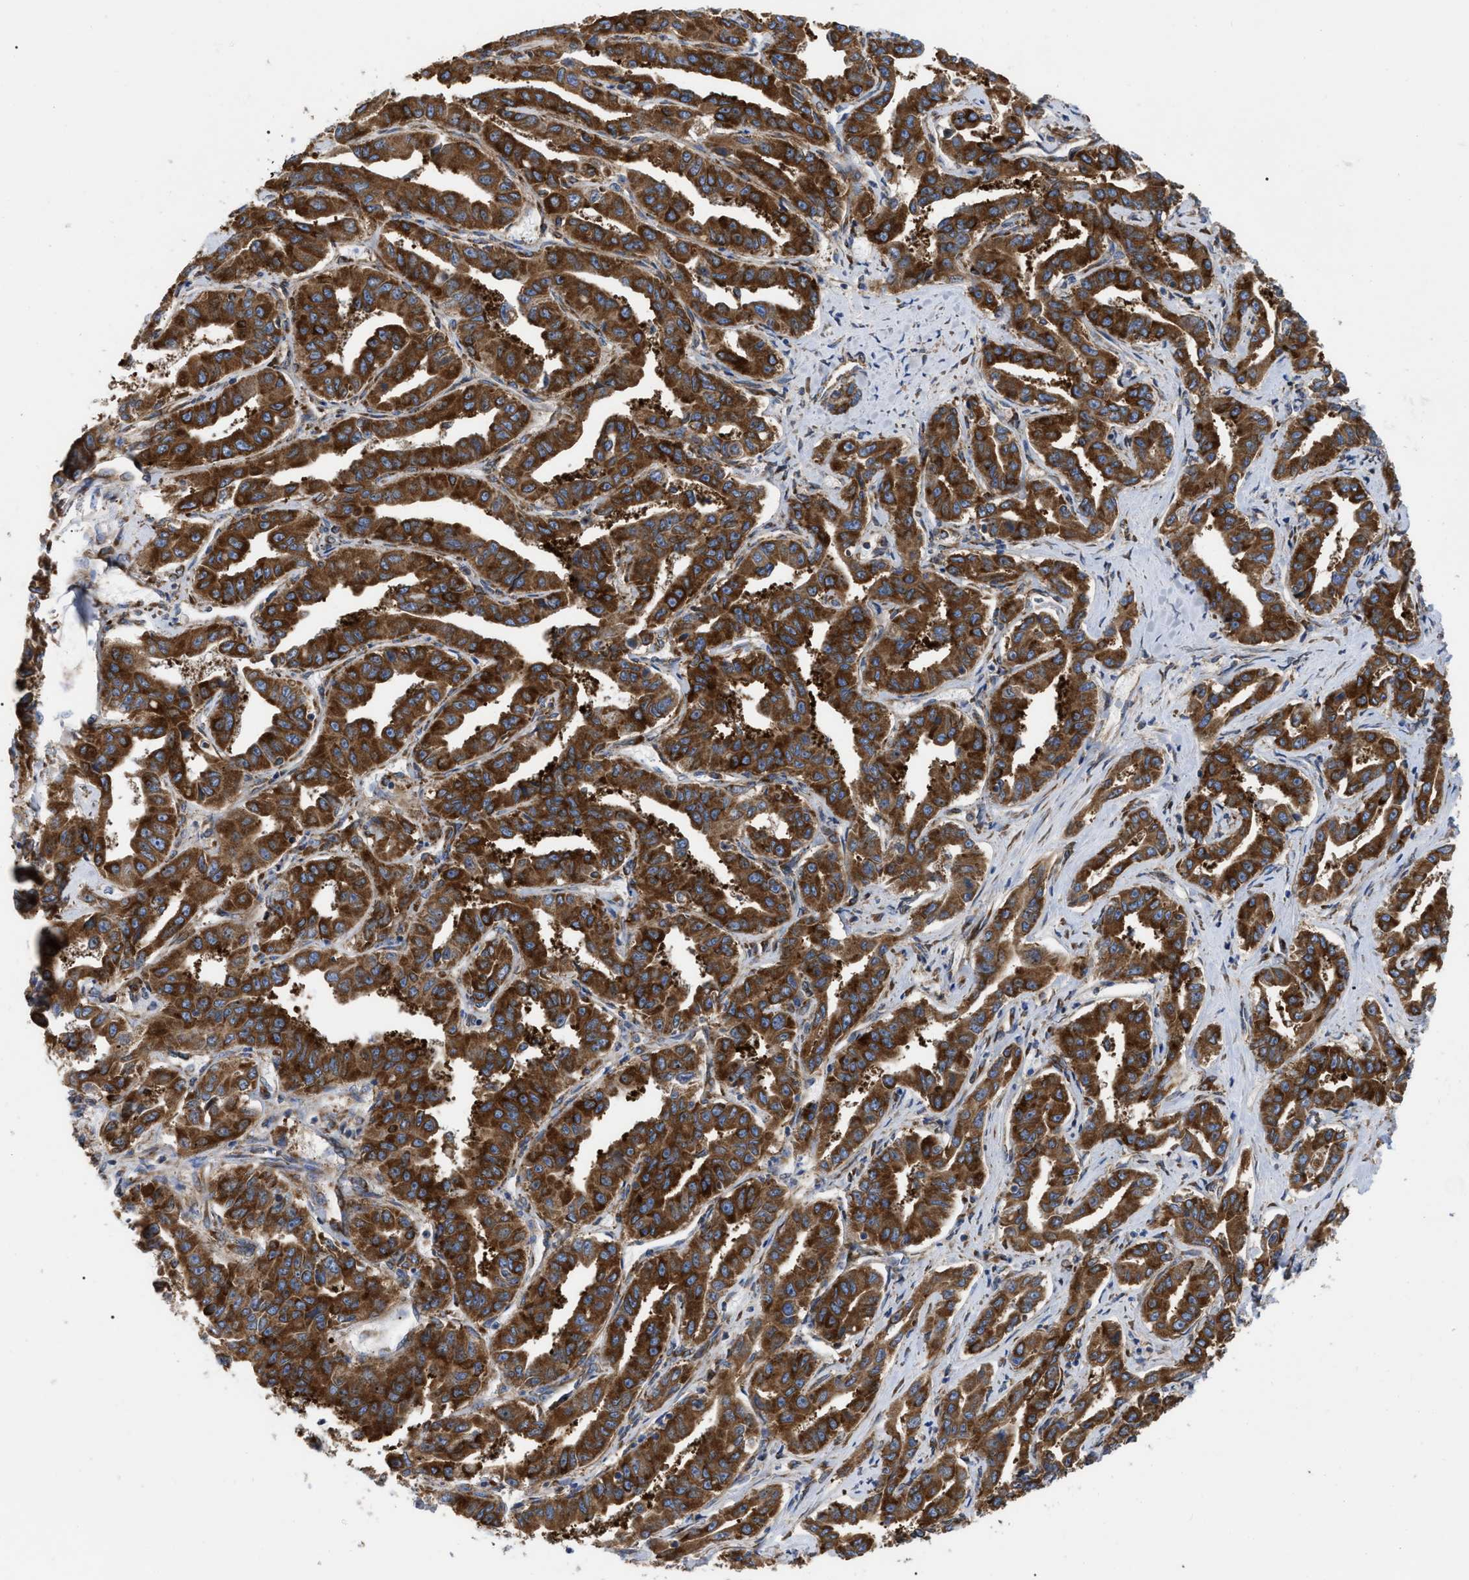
{"staining": {"intensity": "strong", "quantity": ">75%", "location": "cytoplasmic/membranous"}, "tissue": "liver cancer", "cell_type": "Tumor cells", "image_type": "cancer", "snomed": [{"axis": "morphology", "description": "Cholangiocarcinoma"}, {"axis": "topography", "description": "Liver"}], "caption": "Protein expression analysis of liver cholangiocarcinoma exhibits strong cytoplasmic/membranous positivity in approximately >75% of tumor cells.", "gene": "FAM120A", "patient": {"sex": "male", "age": 59}}